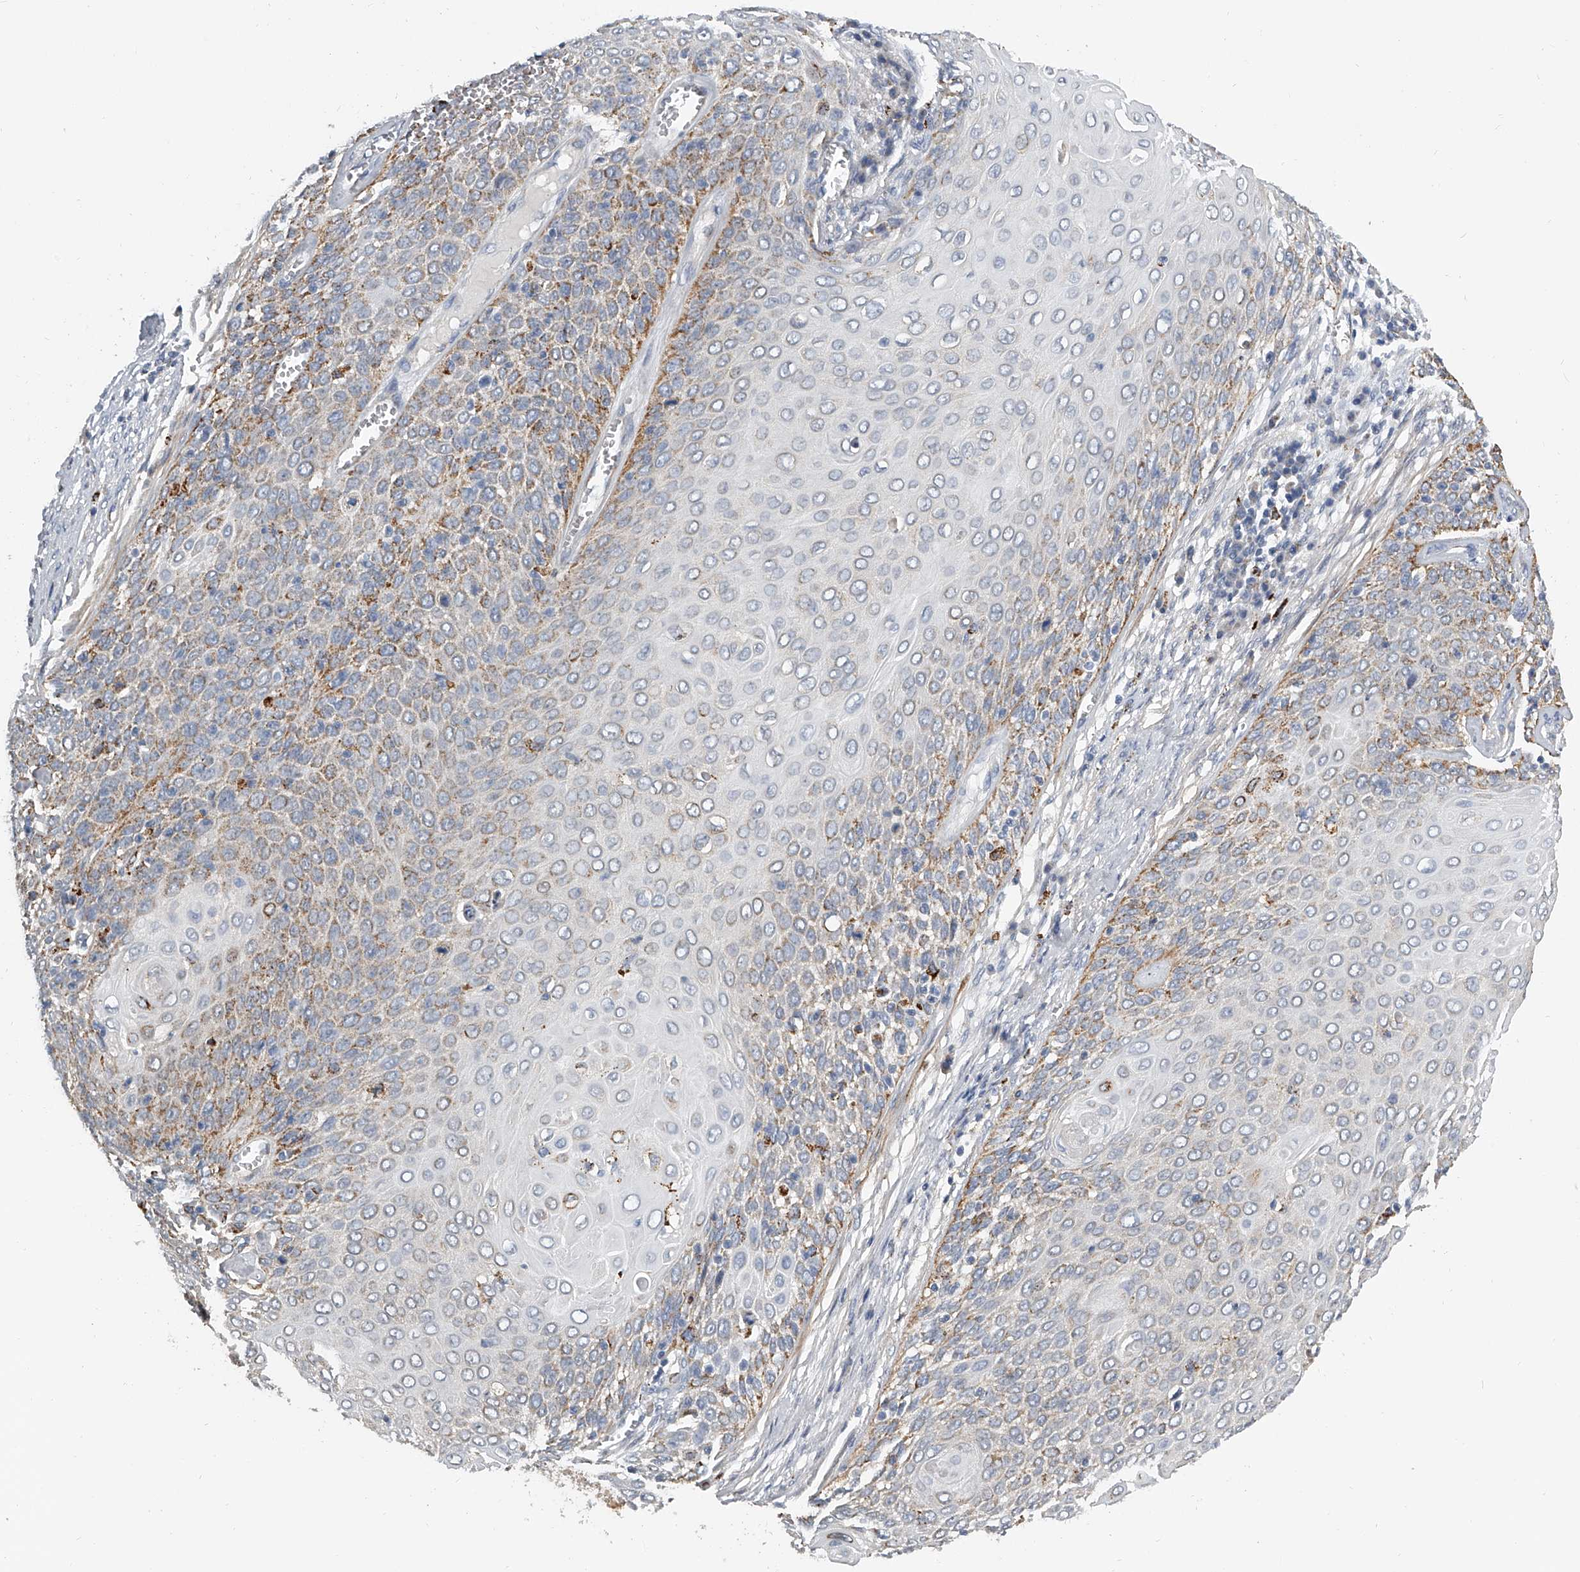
{"staining": {"intensity": "moderate", "quantity": "<25%", "location": "cytoplasmic/membranous"}, "tissue": "cervical cancer", "cell_type": "Tumor cells", "image_type": "cancer", "snomed": [{"axis": "morphology", "description": "Squamous cell carcinoma, NOS"}, {"axis": "topography", "description": "Cervix"}], "caption": "IHC photomicrograph of neoplastic tissue: human cervical cancer (squamous cell carcinoma) stained using IHC displays low levels of moderate protein expression localized specifically in the cytoplasmic/membranous of tumor cells, appearing as a cytoplasmic/membranous brown color.", "gene": "KLHL7", "patient": {"sex": "female", "age": 39}}